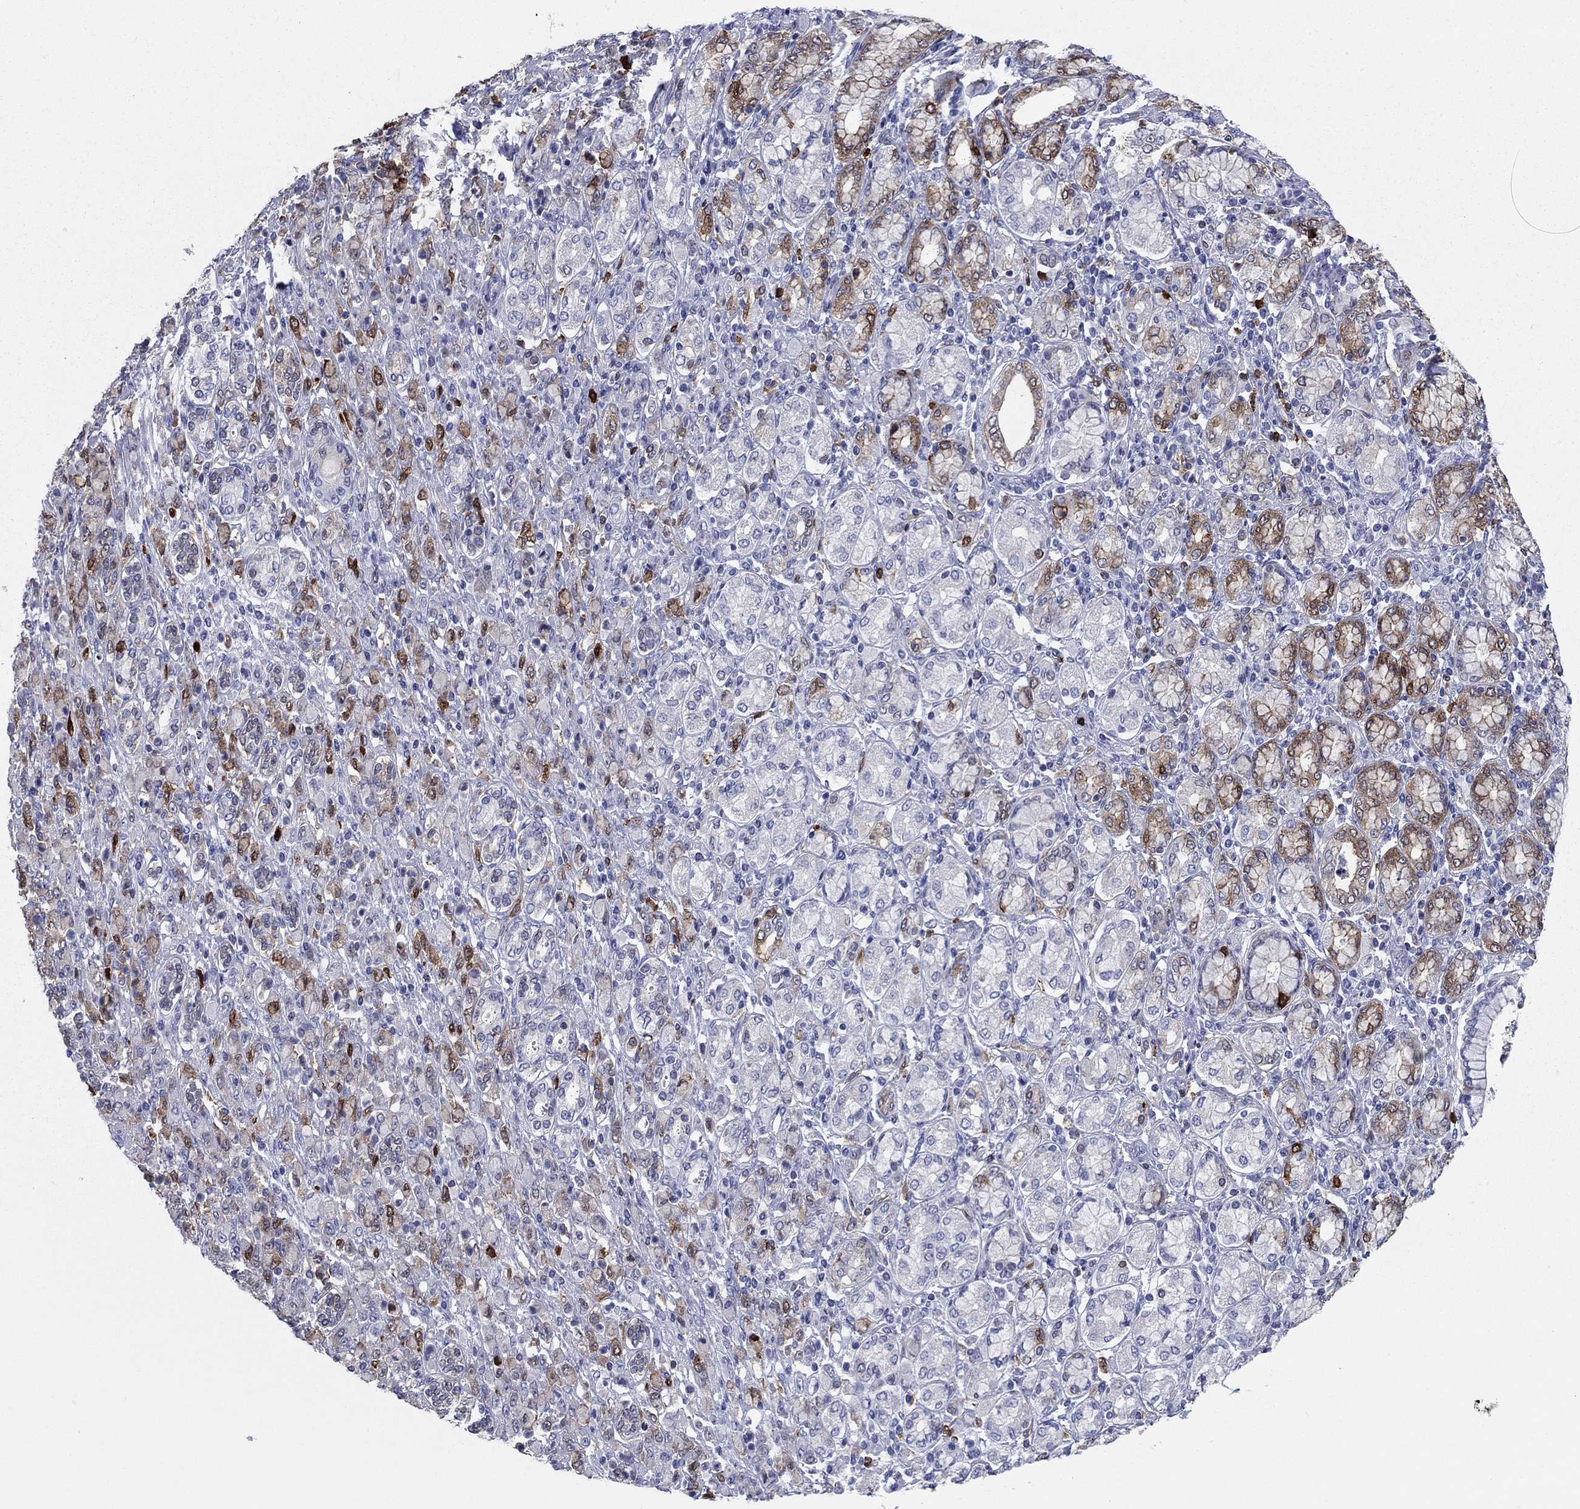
{"staining": {"intensity": "strong", "quantity": "<25%", "location": "cytoplasmic/membranous"}, "tissue": "stomach cancer", "cell_type": "Tumor cells", "image_type": "cancer", "snomed": [{"axis": "morphology", "description": "Normal tissue, NOS"}, {"axis": "morphology", "description": "Adenocarcinoma, NOS"}, {"axis": "topography", "description": "Stomach"}], "caption": "Protein expression analysis of adenocarcinoma (stomach) exhibits strong cytoplasmic/membranous expression in about <25% of tumor cells.", "gene": "STMN1", "patient": {"sex": "female", "age": 79}}